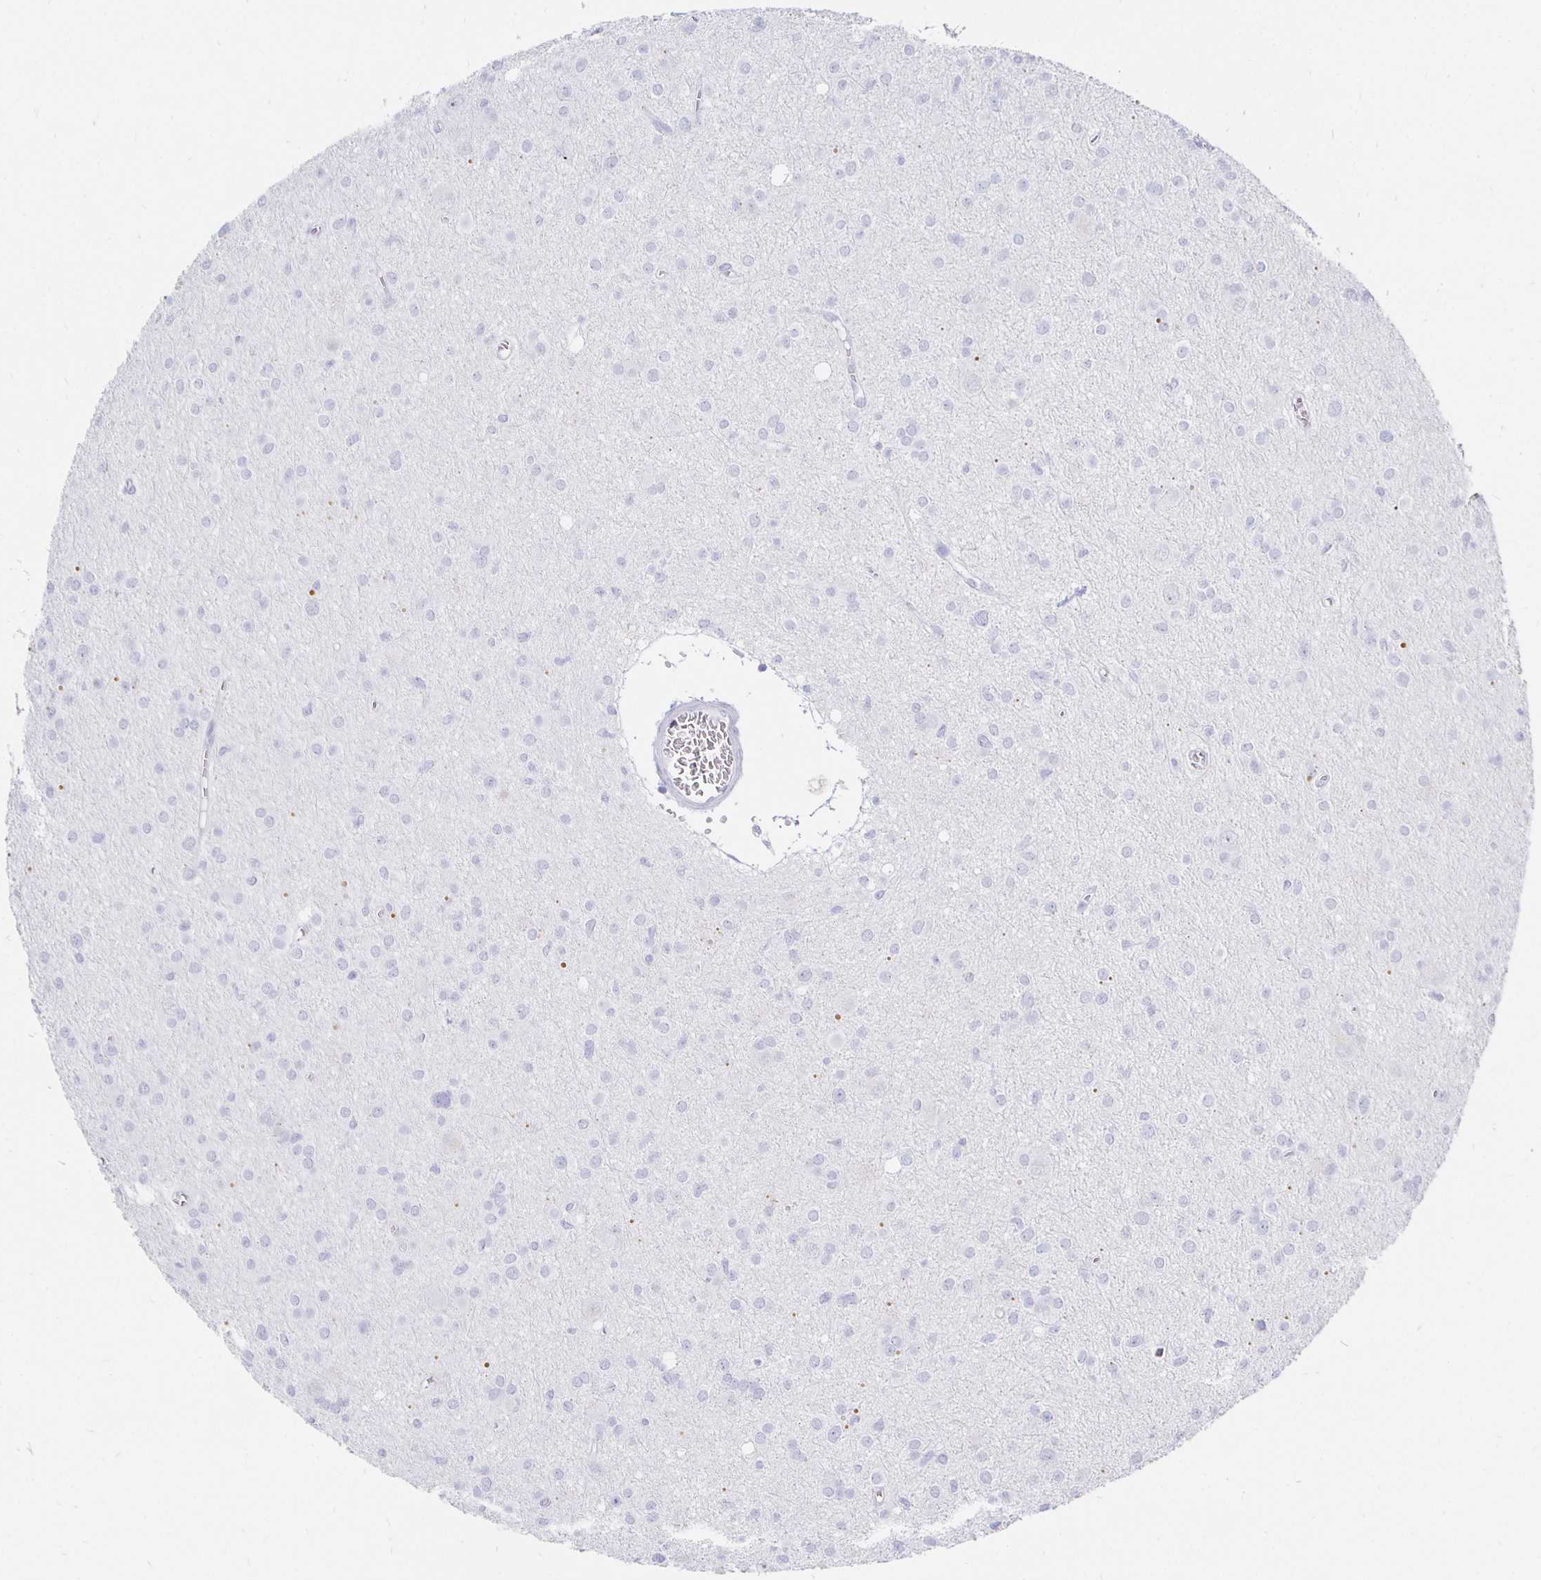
{"staining": {"intensity": "negative", "quantity": "none", "location": "none"}, "tissue": "glioma", "cell_type": "Tumor cells", "image_type": "cancer", "snomed": [{"axis": "morphology", "description": "Glioma, malignant, High grade"}, {"axis": "topography", "description": "Brain"}], "caption": "Protein analysis of glioma shows no significant staining in tumor cells.", "gene": "CR2", "patient": {"sex": "male", "age": 23}}